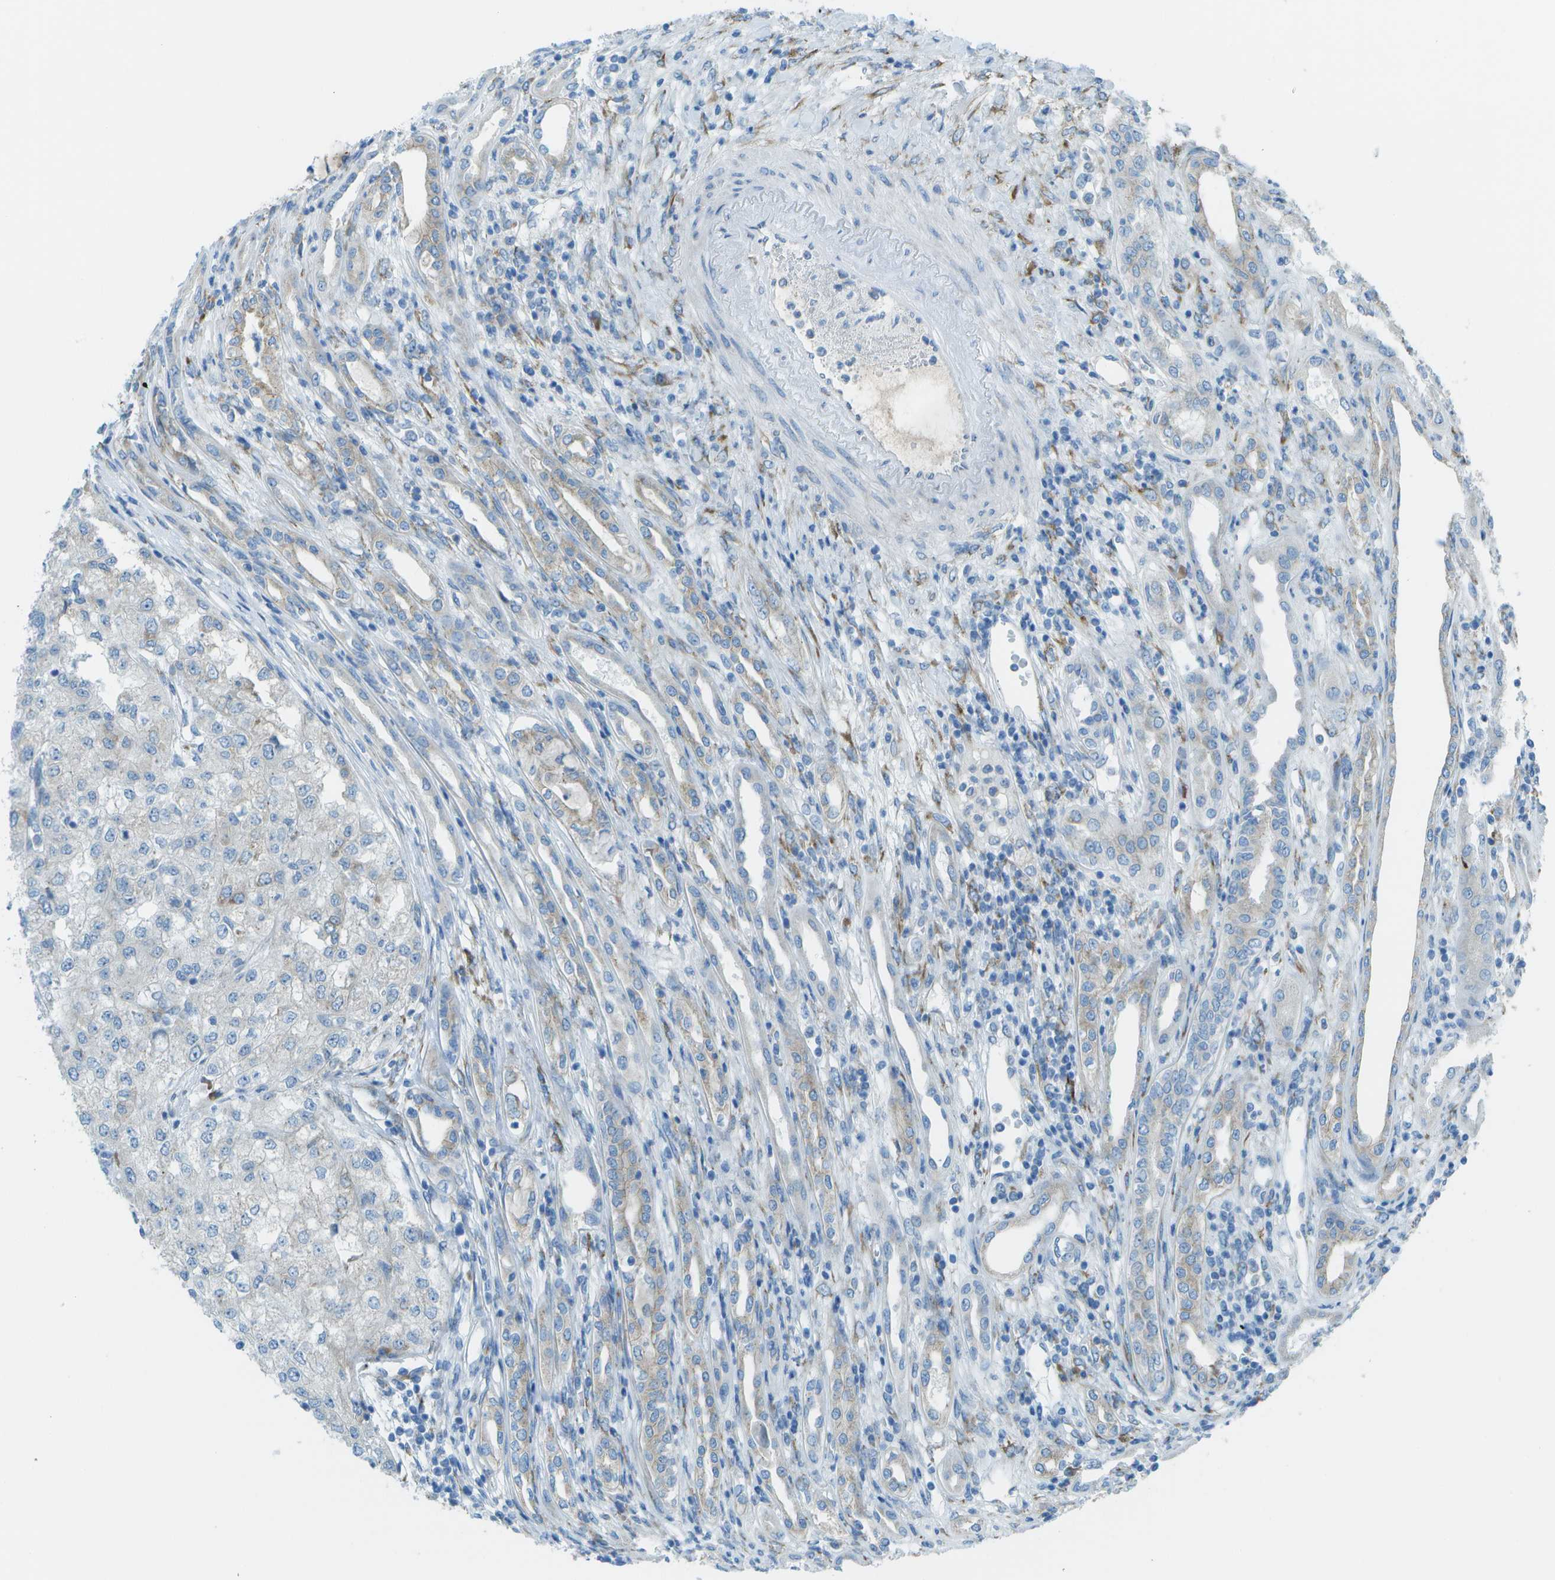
{"staining": {"intensity": "negative", "quantity": "none", "location": "none"}, "tissue": "renal cancer", "cell_type": "Tumor cells", "image_type": "cancer", "snomed": [{"axis": "morphology", "description": "Adenocarcinoma, NOS"}, {"axis": "topography", "description": "Kidney"}], "caption": "Immunohistochemistry (IHC) micrograph of neoplastic tissue: renal adenocarcinoma stained with DAB (3,3'-diaminobenzidine) exhibits no significant protein staining in tumor cells. (Immunohistochemistry (IHC), brightfield microscopy, high magnification).", "gene": "KCTD3", "patient": {"sex": "female", "age": 54}}